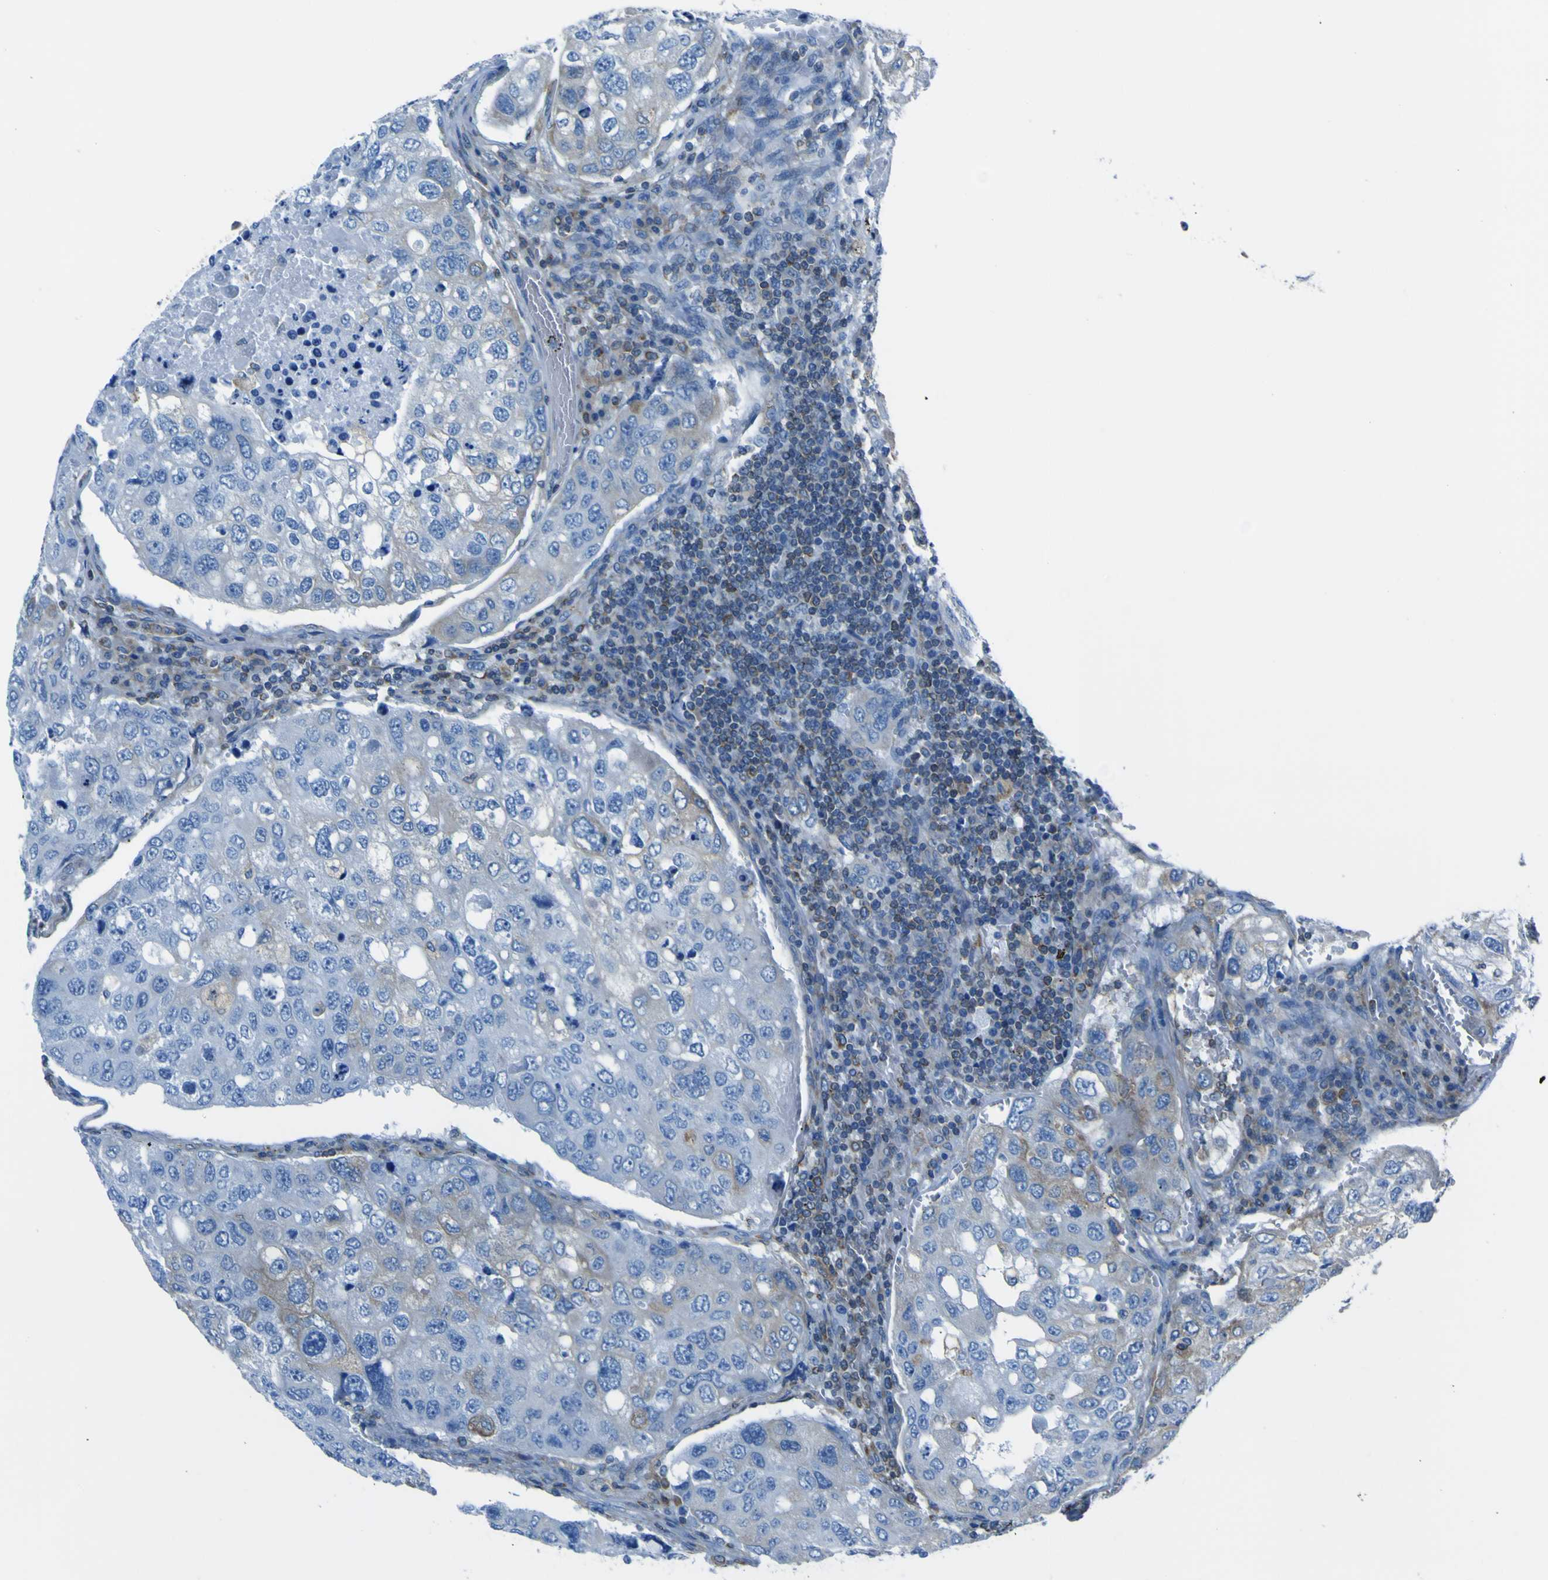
{"staining": {"intensity": "moderate", "quantity": "<25%", "location": "cytoplasmic/membranous"}, "tissue": "urothelial cancer", "cell_type": "Tumor cells", "image_type": "cancer", "snomed": [{"axis": "morphology", "description": "Urothelial carcinoma, High grade"}, {"axis": "topography", "description": "Lymph node"}, {"axis": "topography", "description": "Urinary bladder"}], "caption": "A micrograph of urothelial cancer stained for a protein reveals moderate cytoplasmic/membranous brown staining in tumor cells.", "gene": "STIM1", "patient": {"sex": "male", "age": 51}}